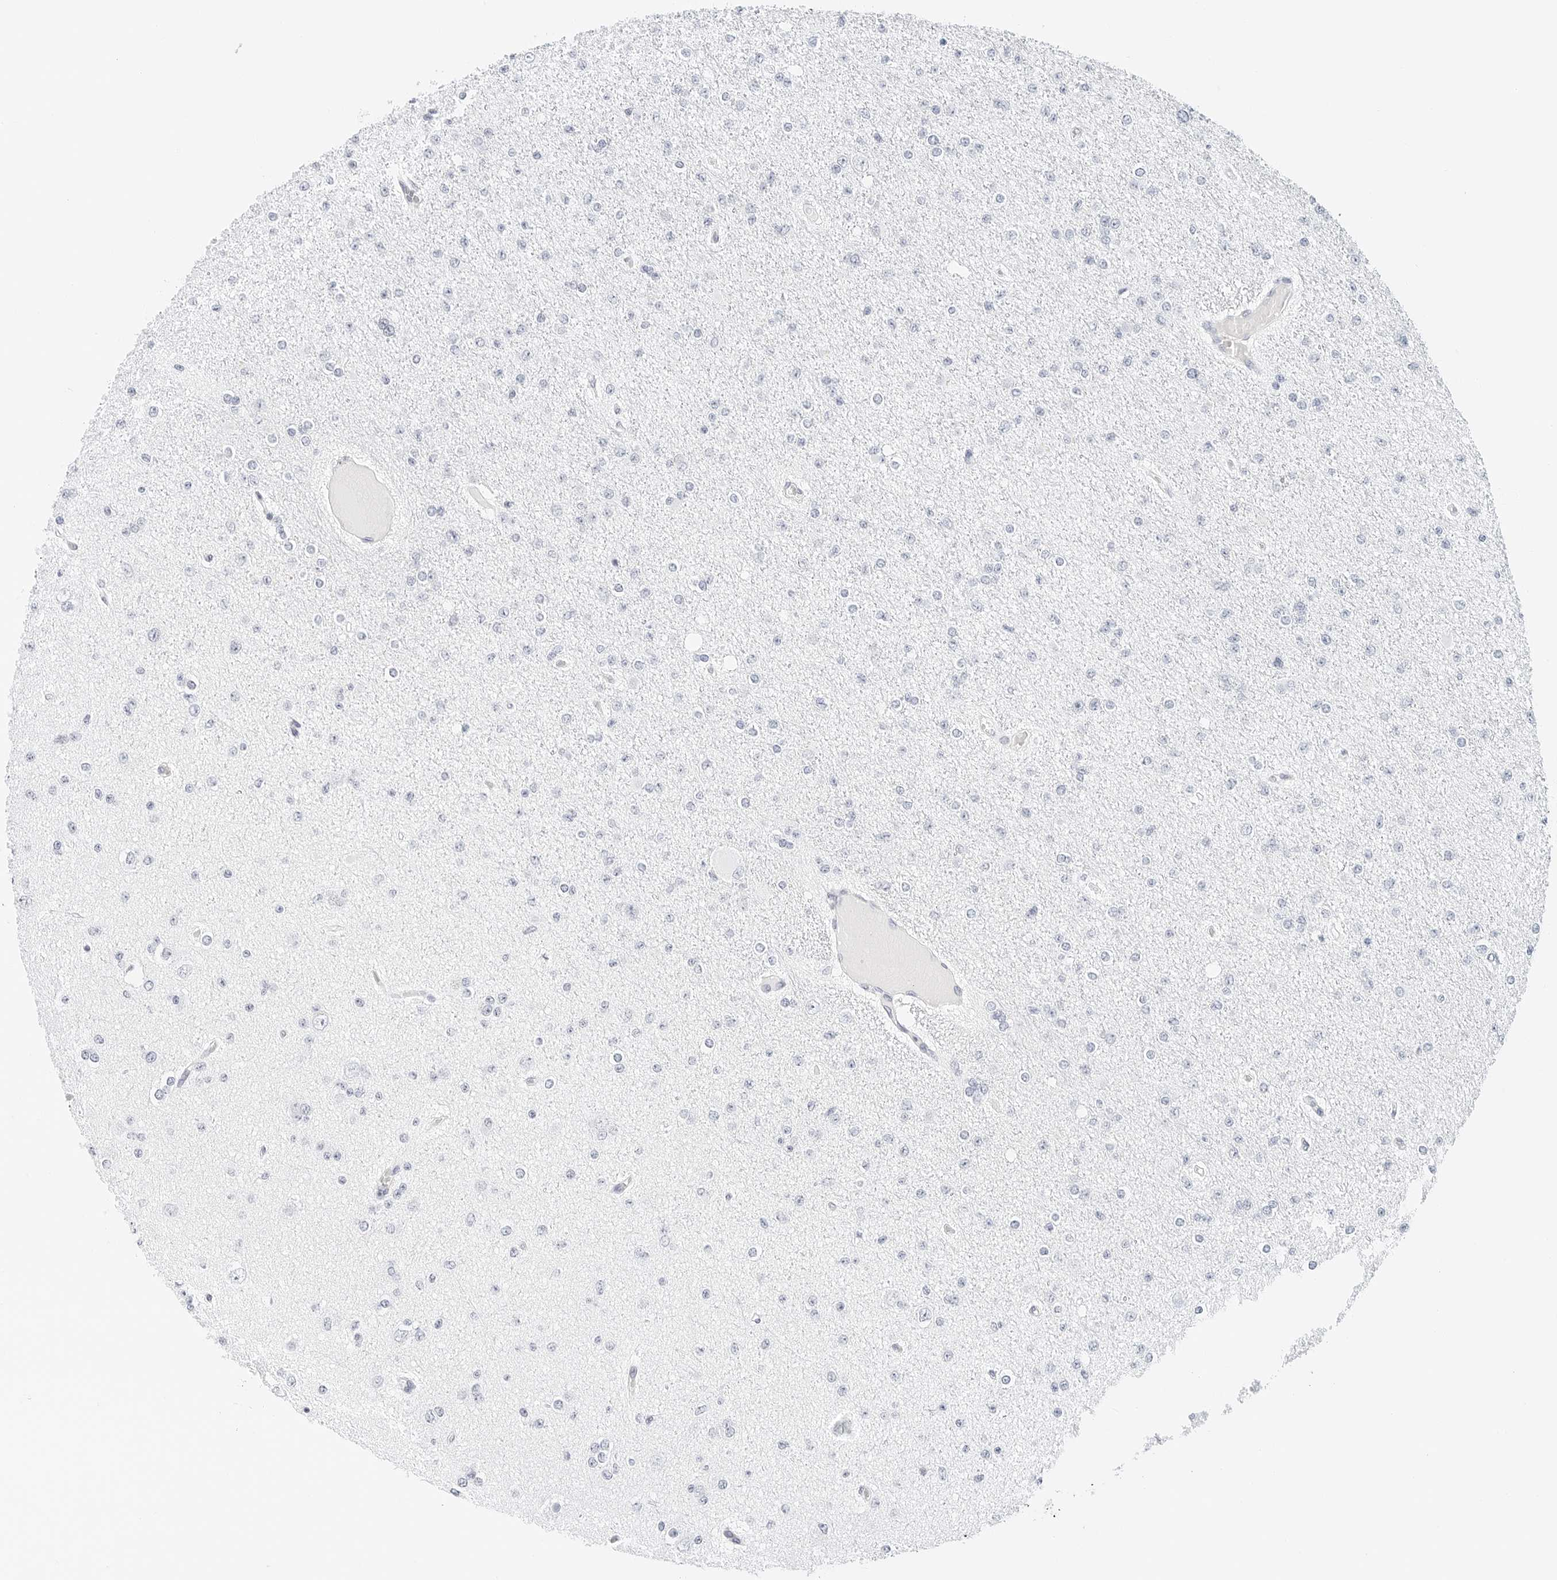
{"staining": {"intensity": "negative", "quantity": "none", "location": "none"}, "tissue": "glioma", "cell_type": "Tumor cells", "image_type": "cancer", "snomed": [{"axis": "morphology", "description": "Glioma, malignant, Low grade"}, {"axis": "topography", "description": "Brain"}], "caption": "Photomicrograph shows no protein expression in tumor cells of malignant low-grade glioma tissue. Nuclei are stained in blue.", "gene": "CD22", "patient": {"sex": "female", "age": 22}}